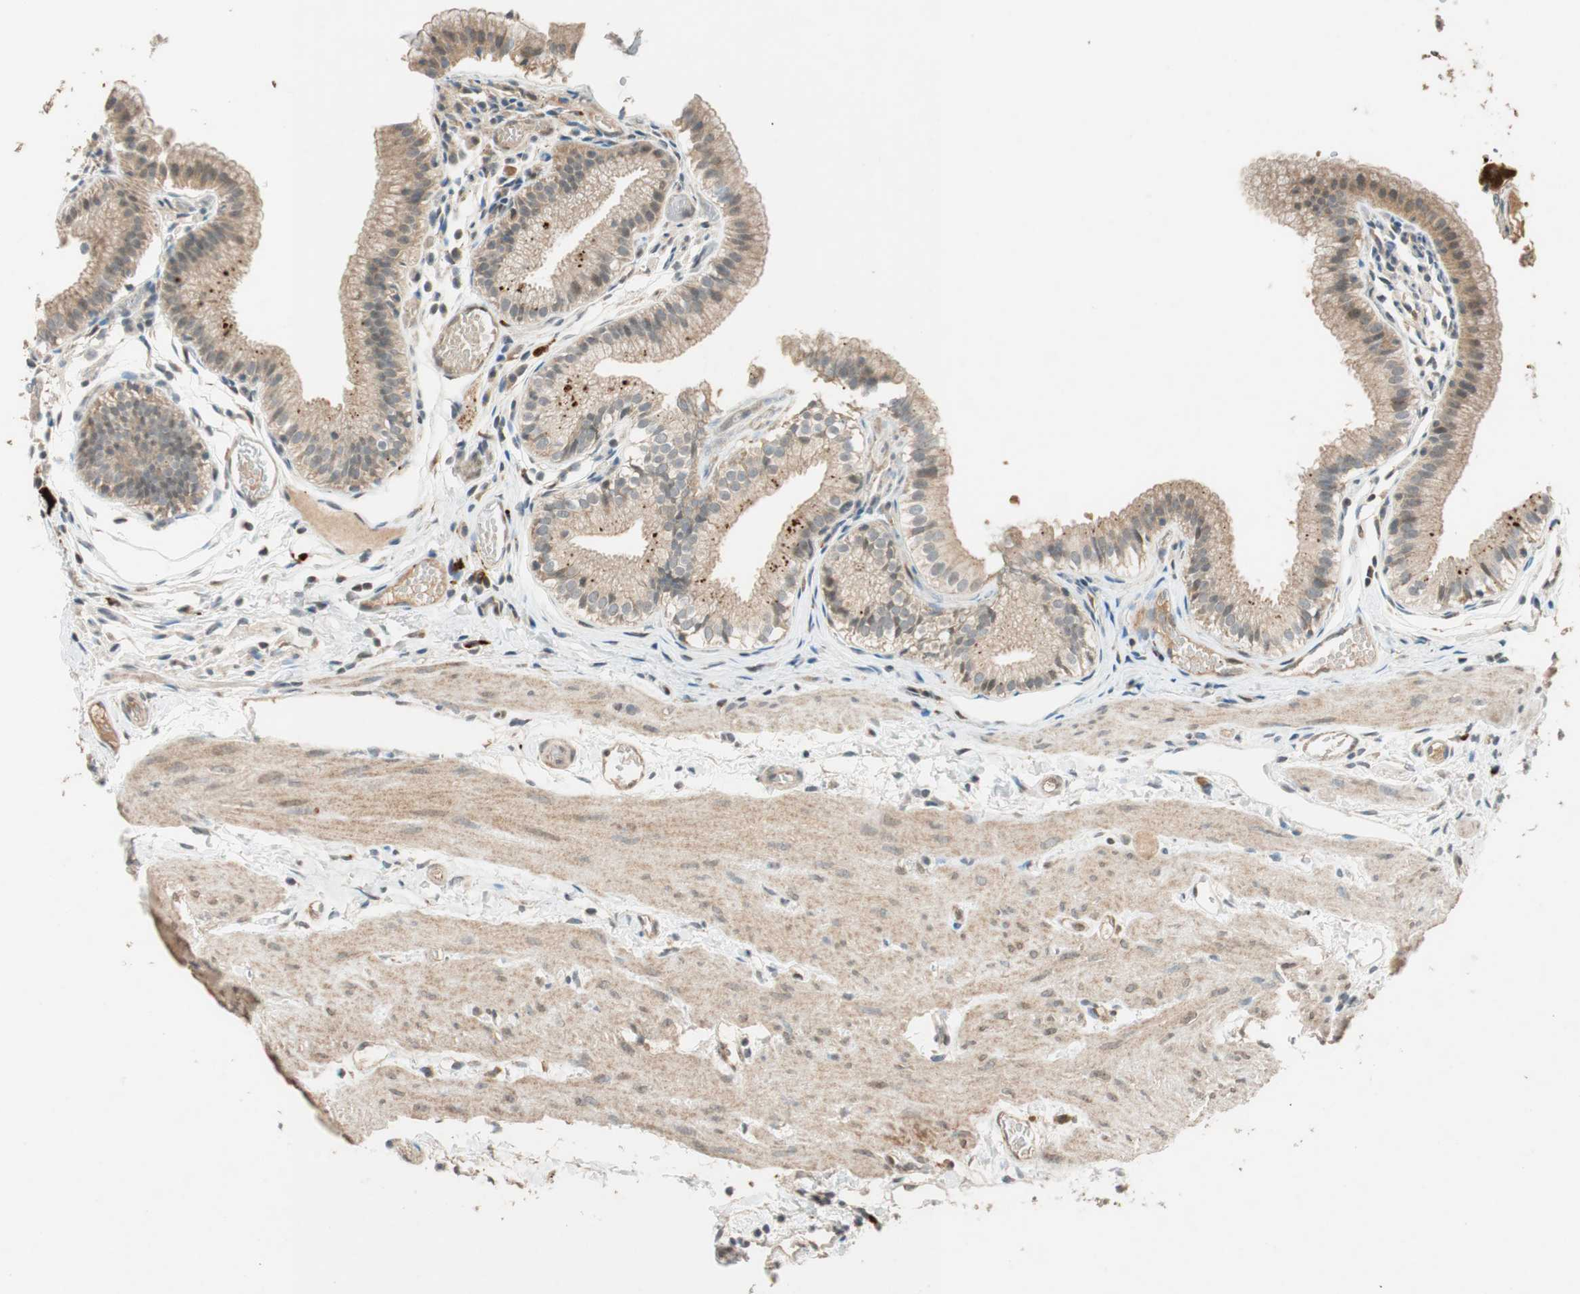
{"staining": {"intensity": "strong", "quantity": "25%-75%", "location": "cytoplasmic/membranous"}, "tissue": "gallbladder", "cell_type": "Glandular cells", "image_type": "normal", "snomed": [{"axis": "morphology", "description": "Normal tissue, NOS"}, {"axis": "topography", "description": "Gallbladder"}], "caption": "Protein staining exhibits strong cytoplasmic/membranous staining in about 25%-75% of glandular cells in unremarkable gallbladder.", "gene": "GLB1", "patient": {"sex": "female", "age": 26}}